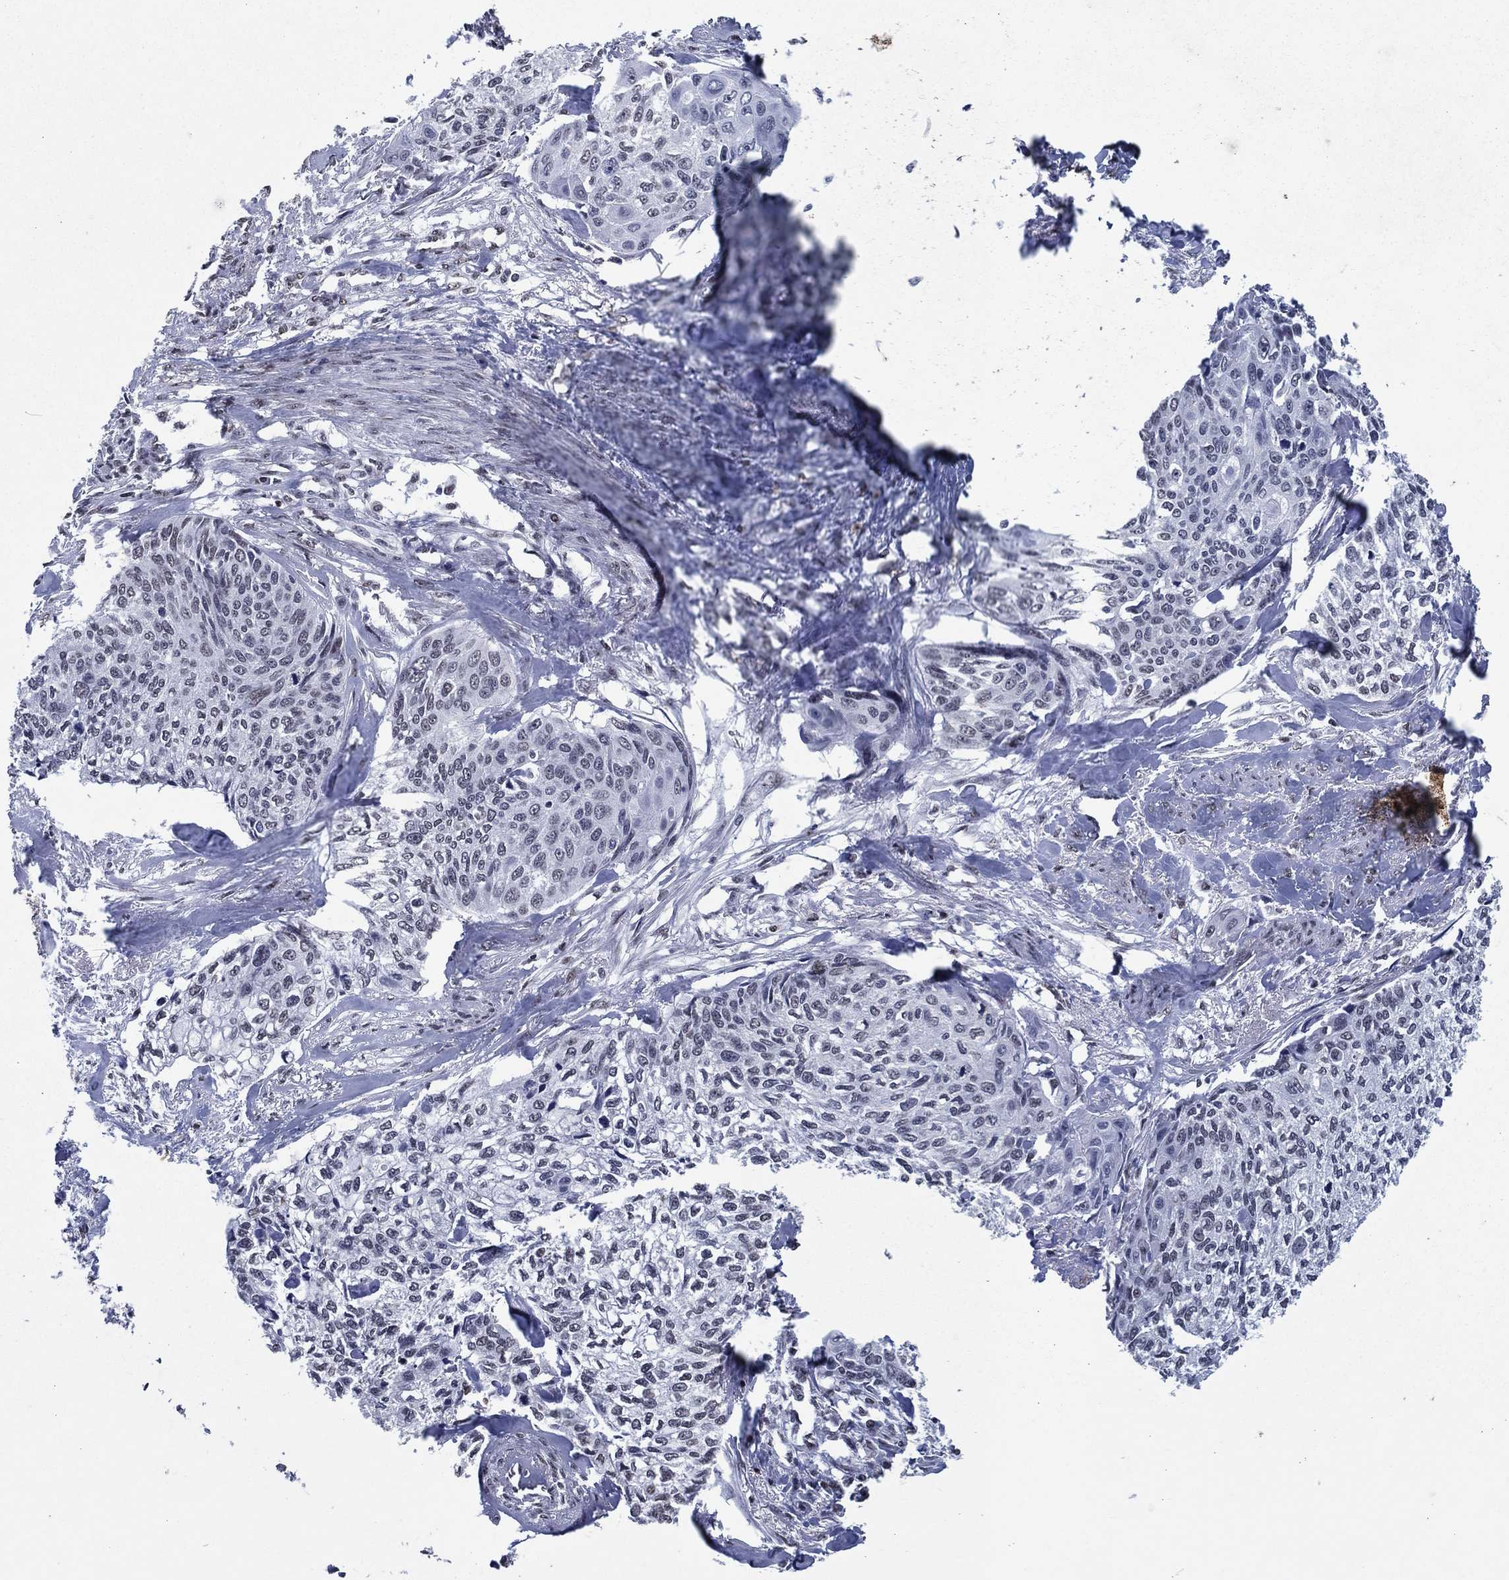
{"staining": {"intensity": "negative", "quantity": "none", "location": "none"}, "tissue": "cervical cancer", "cell_type": "Tumor cells", "image_type": "cancer", "snomed": [{"axis": "morphology", "description": "Squamous cell carcinoma, NOS"}, {"axis": "topography", "description": "Cervix"}], "caption": "This is an IHC histopathology image of cervical cancer (squamous cell carcinoma). There is no positivity in tumor cells.", "gene": "ZBTB42", "patient": {"sex": "female", "age": 58}}